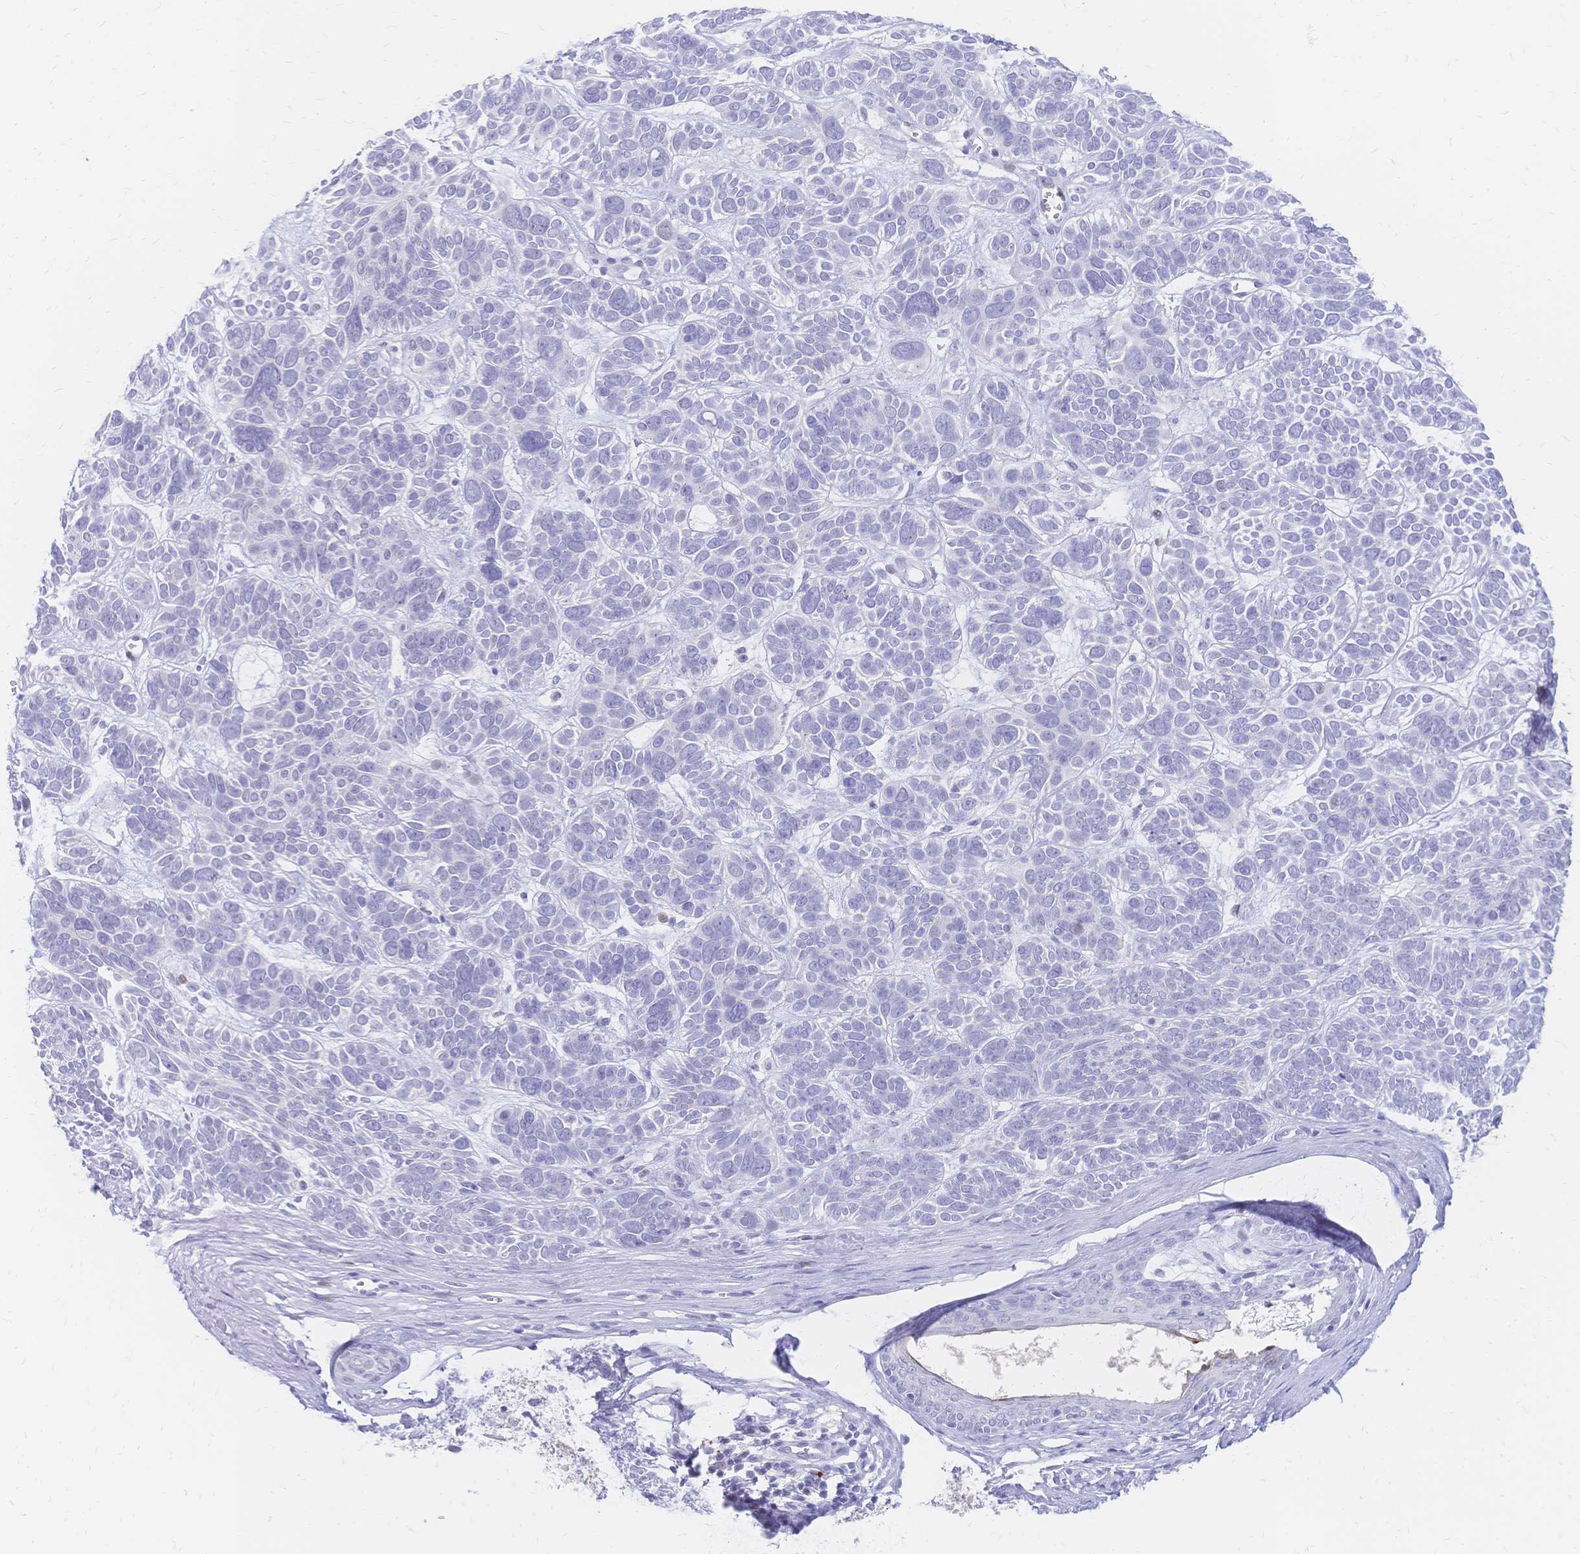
{"staining": {"intensity": "negative", "quantity": "none", "location": "none"}, "tissue": "skin cancer", "cell_type": "Tumor cells", "image_type": "cancer", "snomed": [{"axis": "morphology", "description": "Basal cell carcinoma"}, {"axis": "morphology", "description": "BCC, low aggressive"}, {"axis": "topography", "description": "Skin"}, {"axis": "topography", "description": "Skin of face"}], "caption": "High power microscopy micrograph of an immunohistochemistry histopathology image of skin cancer, revealing no significant positivity in tumor cells.", "gene": "PSORS1C2", "patient": {"sex": "male", "age": 73}}